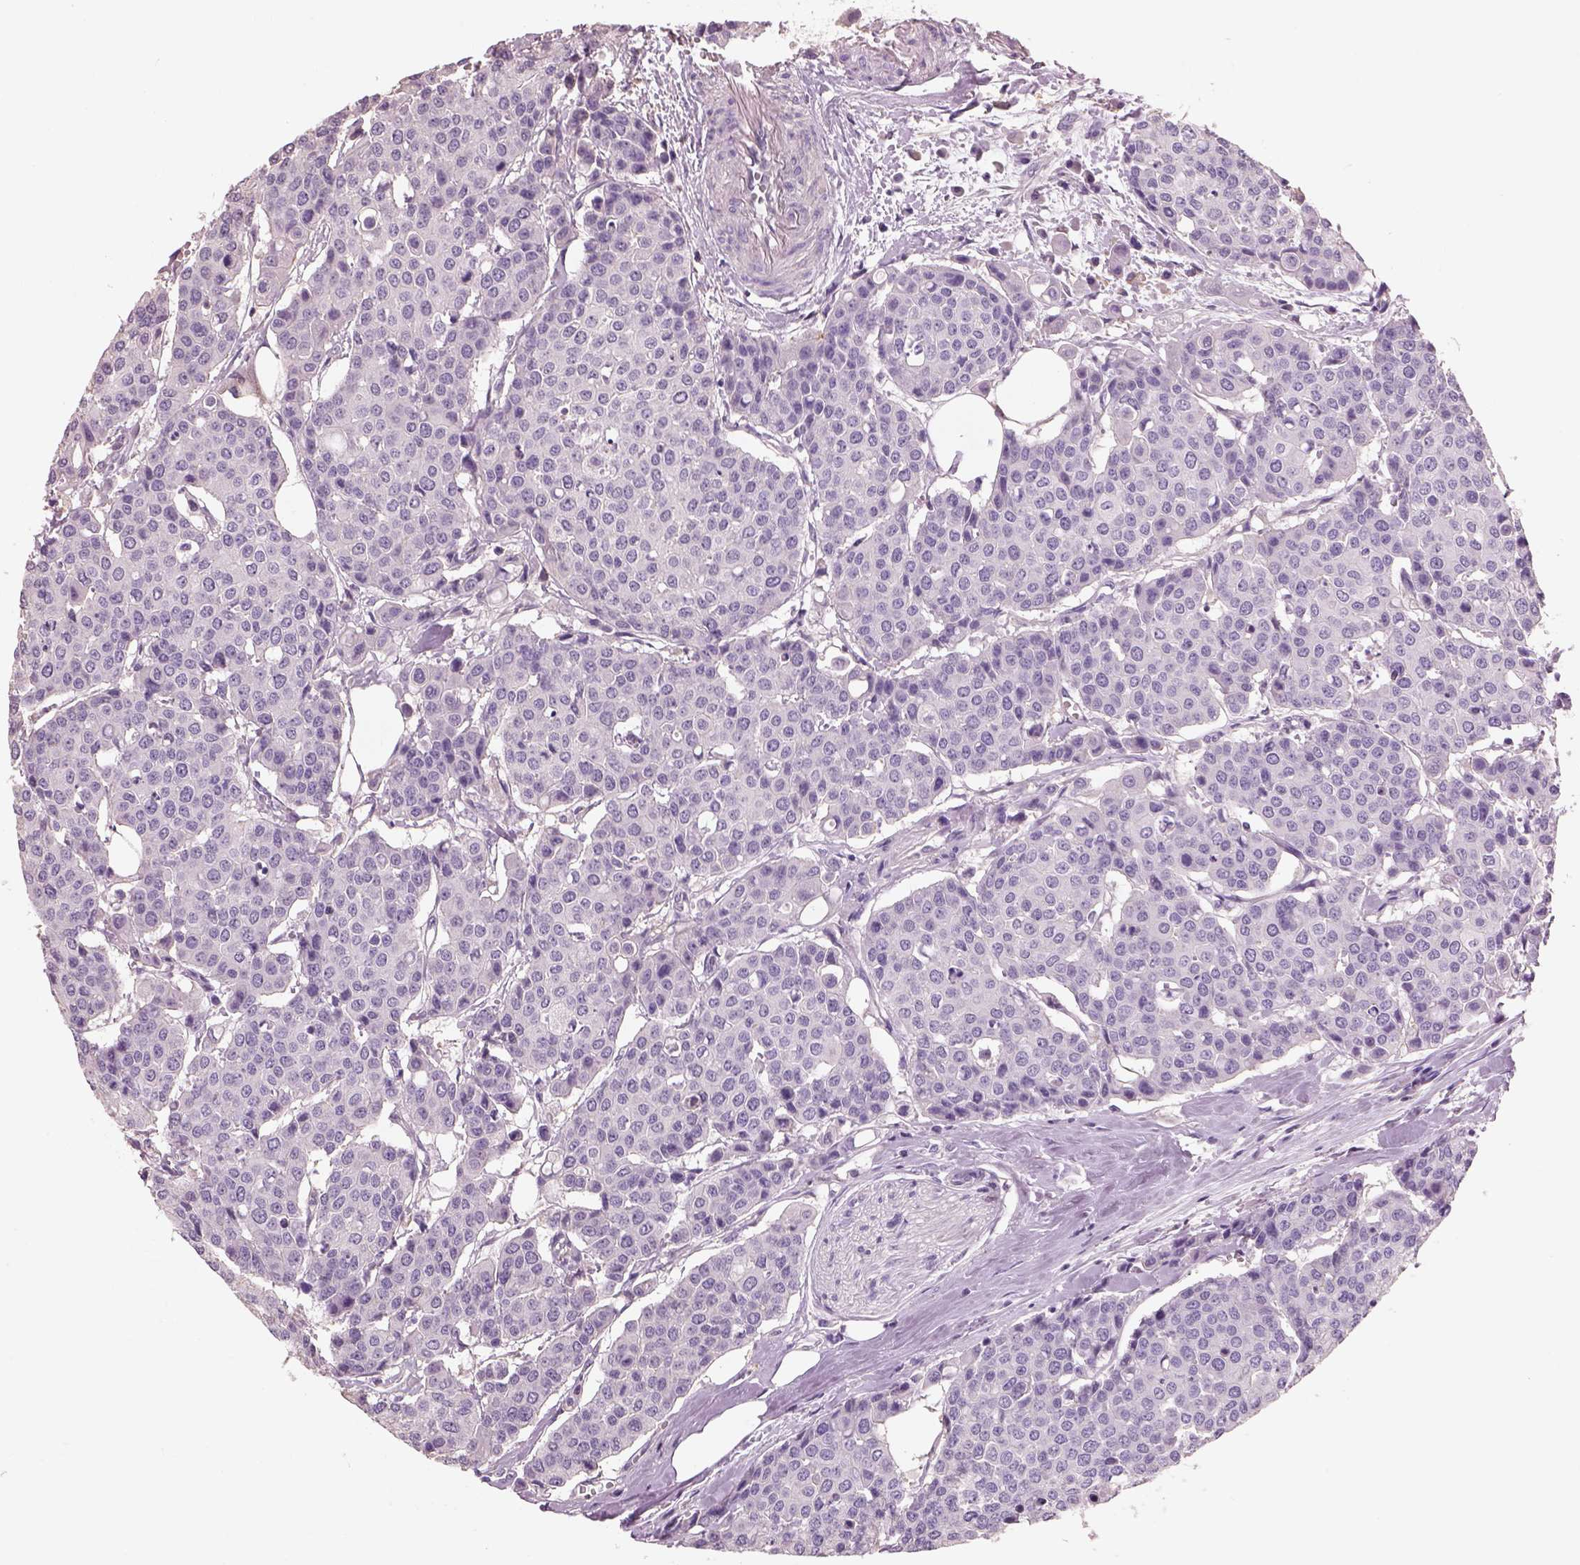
{"staining": {"intensity": "negative", "quantity": "none", "location": "none"}, "tissue": "carcinoid", "cell_type": "Tumor cells", "image_type": "cancer", "snomed": [{"axis": "morphology", "description": "Carcinoid, malignant, NOS"}, {"axis": "topography", "description": "Colon"}], "caption": "This is an immunohistochemistry photomicrograph of carcinoid. There is no positivity in tumor cells.", "gene": "OTUD6A", "patient": {"sex": "male", "age": 81}}